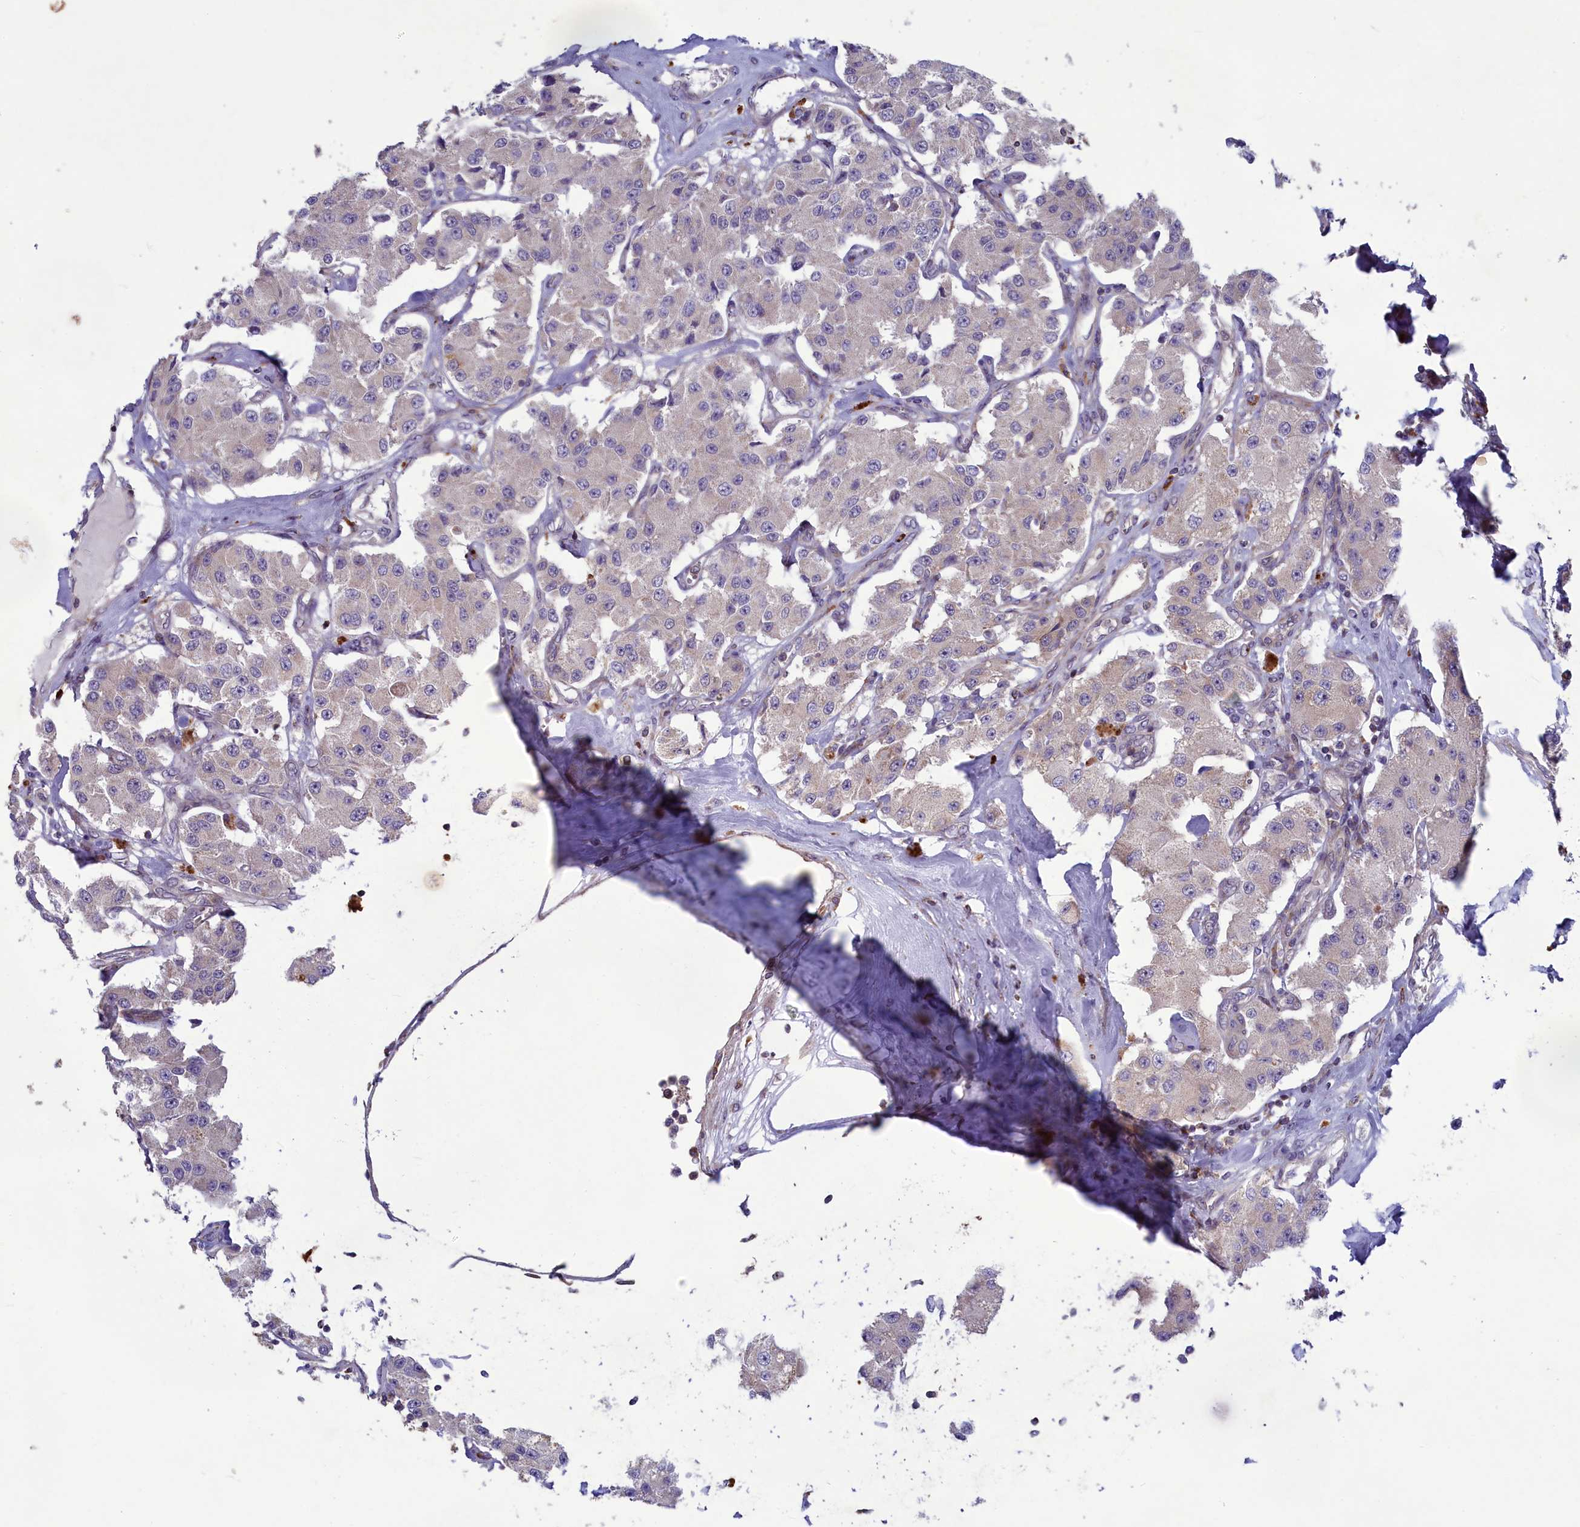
{"staining": {"intensity": "weak", "quantity": "<25%", "location": "cytoplasmic/membranous"}, "tissue": "carcinoid", "cell_type": "Tumor cells", "image_type": "cancer", "snomed": [{"axis": "morphology", "description": "Carcinoid, malignant, NOS"}, {"axis": "topography", "description": "Pancreas"}], "caption": "Human carcinoid stained for a protein using immunohistochemistry (IHC) exhibits no staining in tumor cells.", "gene": "BLTP2", "patient": {"sex": "male", "age": 41}}